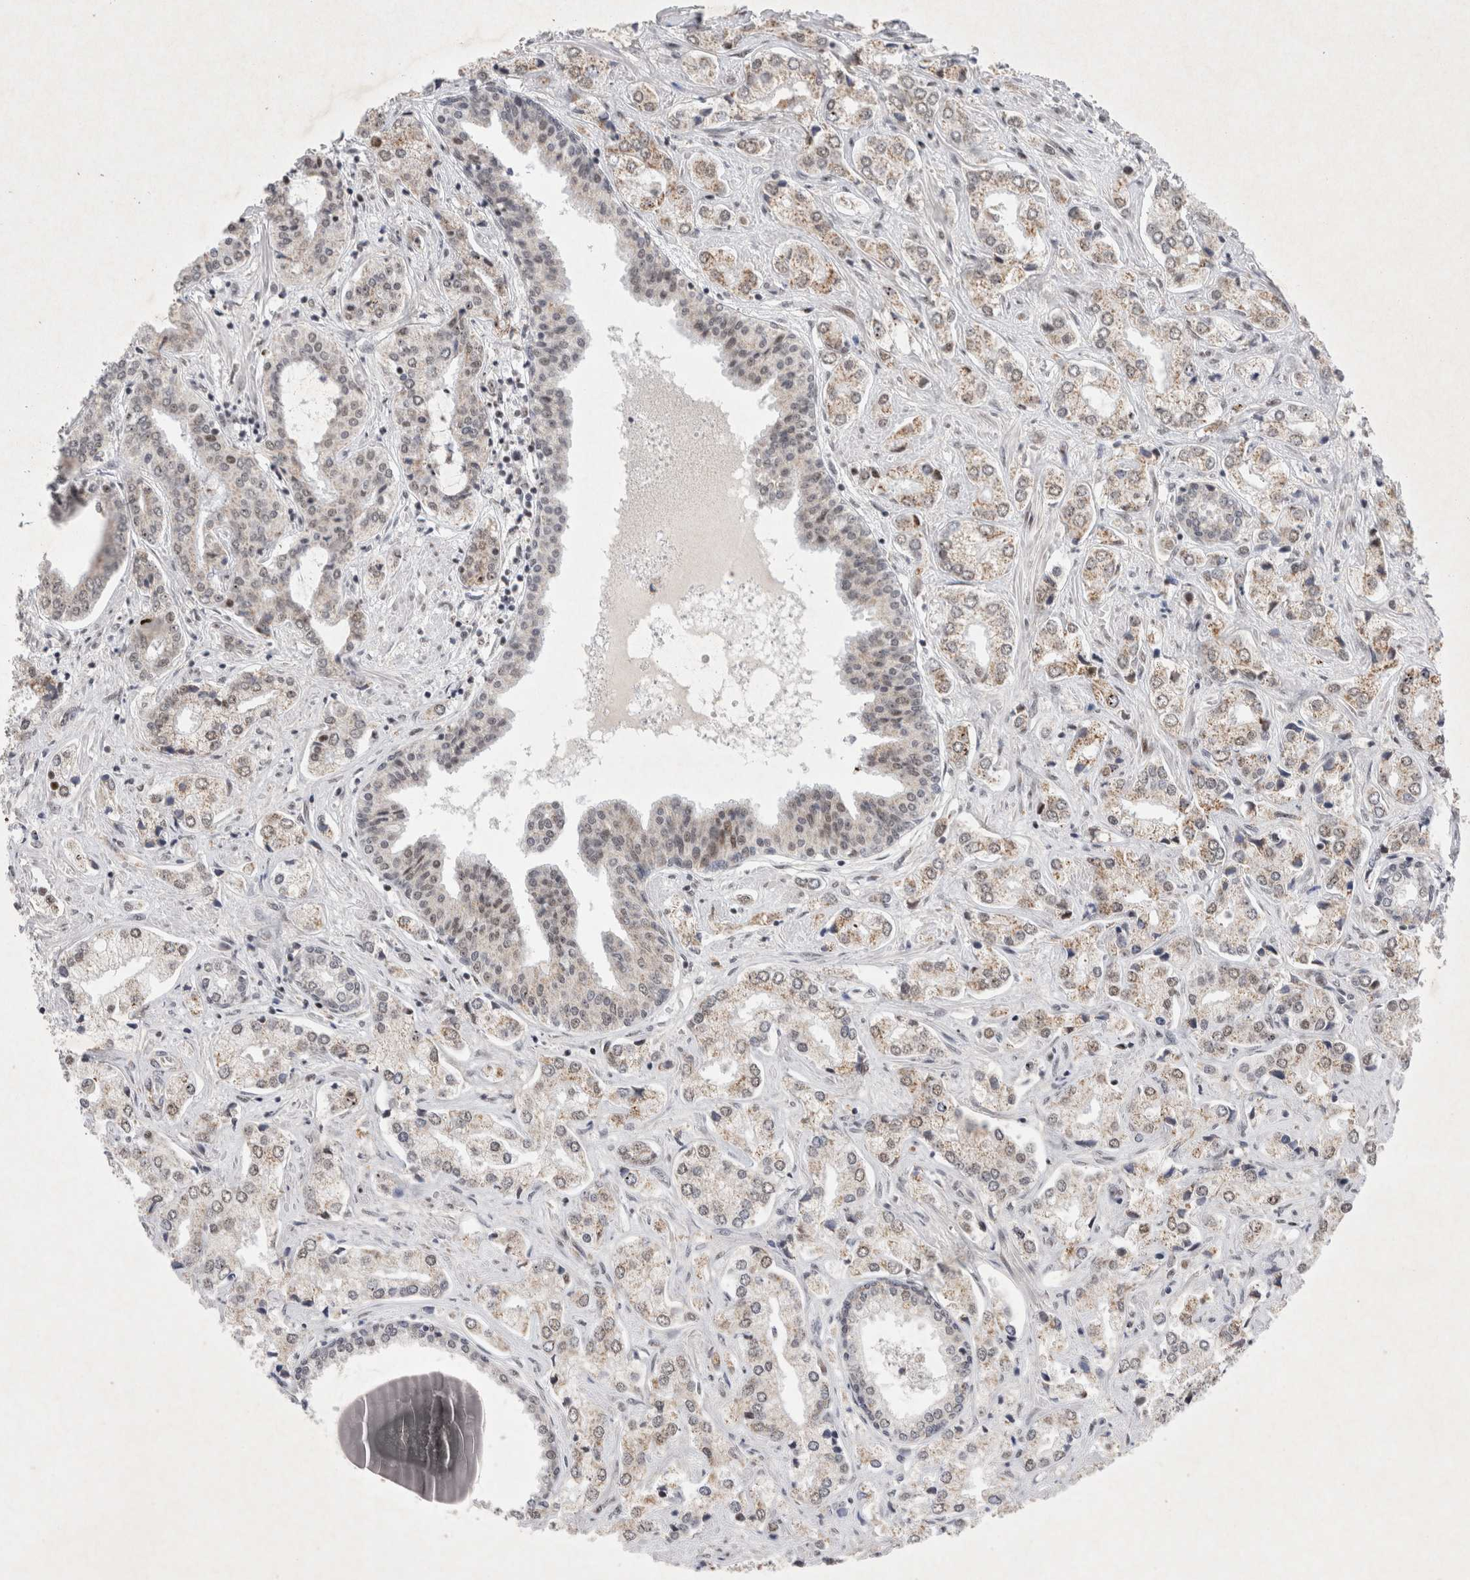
{"staining": {"intensity": "weak", "quantity": ">75%", "location": "cytoplasmic/membranous"}, "tissue": "prostate cancer", "cell_type": "Tumor cells", "image_type": "cancer", "snomed": [{"axis": "morphology", "description": "Adenocarcinoma, High grade"}, {"axis": "topography", "description": "Prostate"}], "caption": "Immunohistochemical staining of human high-grade adenocarcinoma (prostate) exhibits low levels of weak cytoplasmic/membranous expression in approximately >75% of tumor cells.", "gene": "MRPL37", "patient": {"sex": "male", "age": 66}}